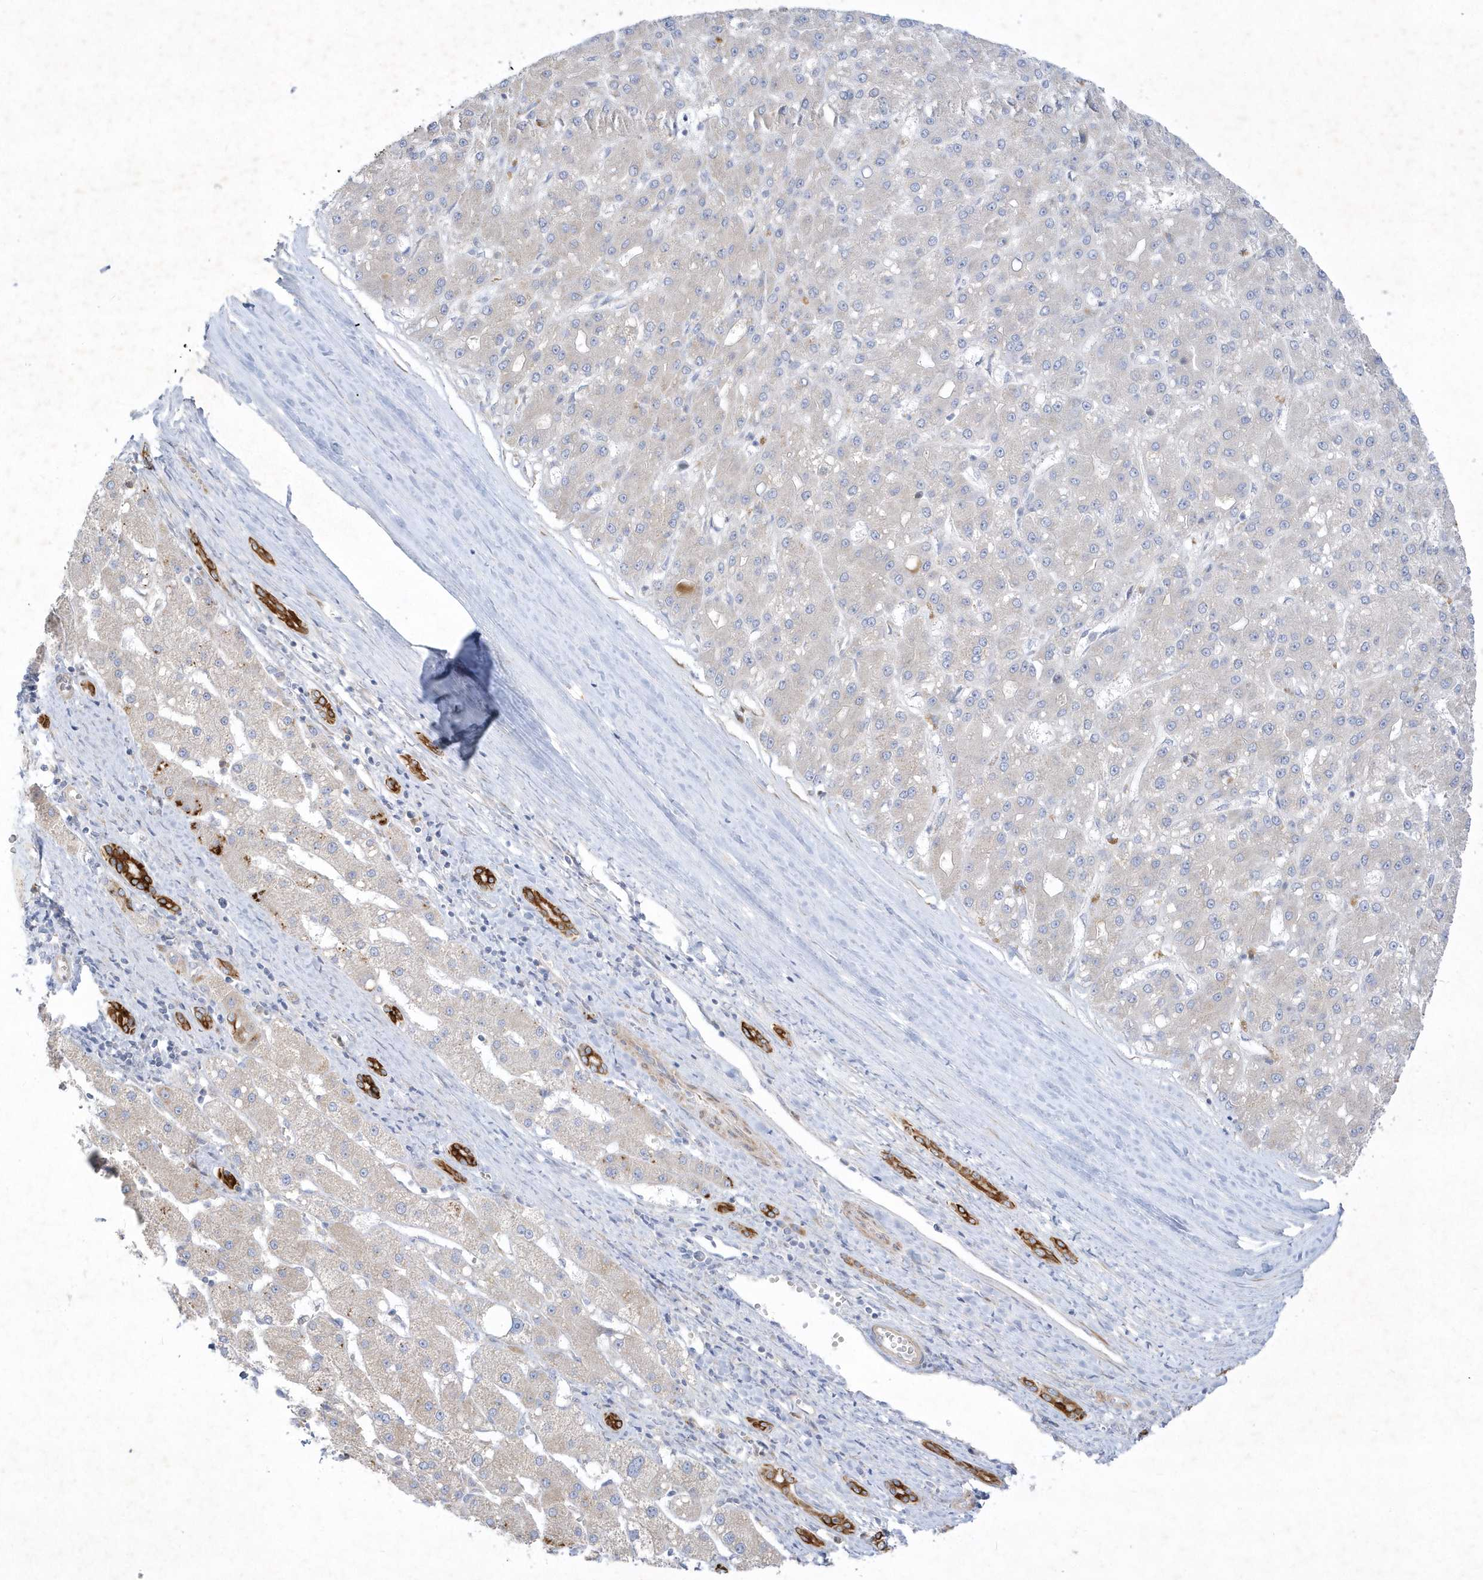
{"staining": {"intensity": "negative", "quantity": "none", "location": "none"}, "tissue": "liver cancer", "cell_type": "Tumor cells", "image_type": "cancer", "snomed": [{"axis": "morphology", "description": "Carcinoma, Hepatocellular, NOS"}, {"axis": "topography", "description": "Liver"}], "caption": "Immunohistochemistry (IHC) of human hepatocellular carcinoma (liver) reveals no expression in tumor cells.", "gene": "LARS1", "patient": {"sex": "male", "age": 67}}